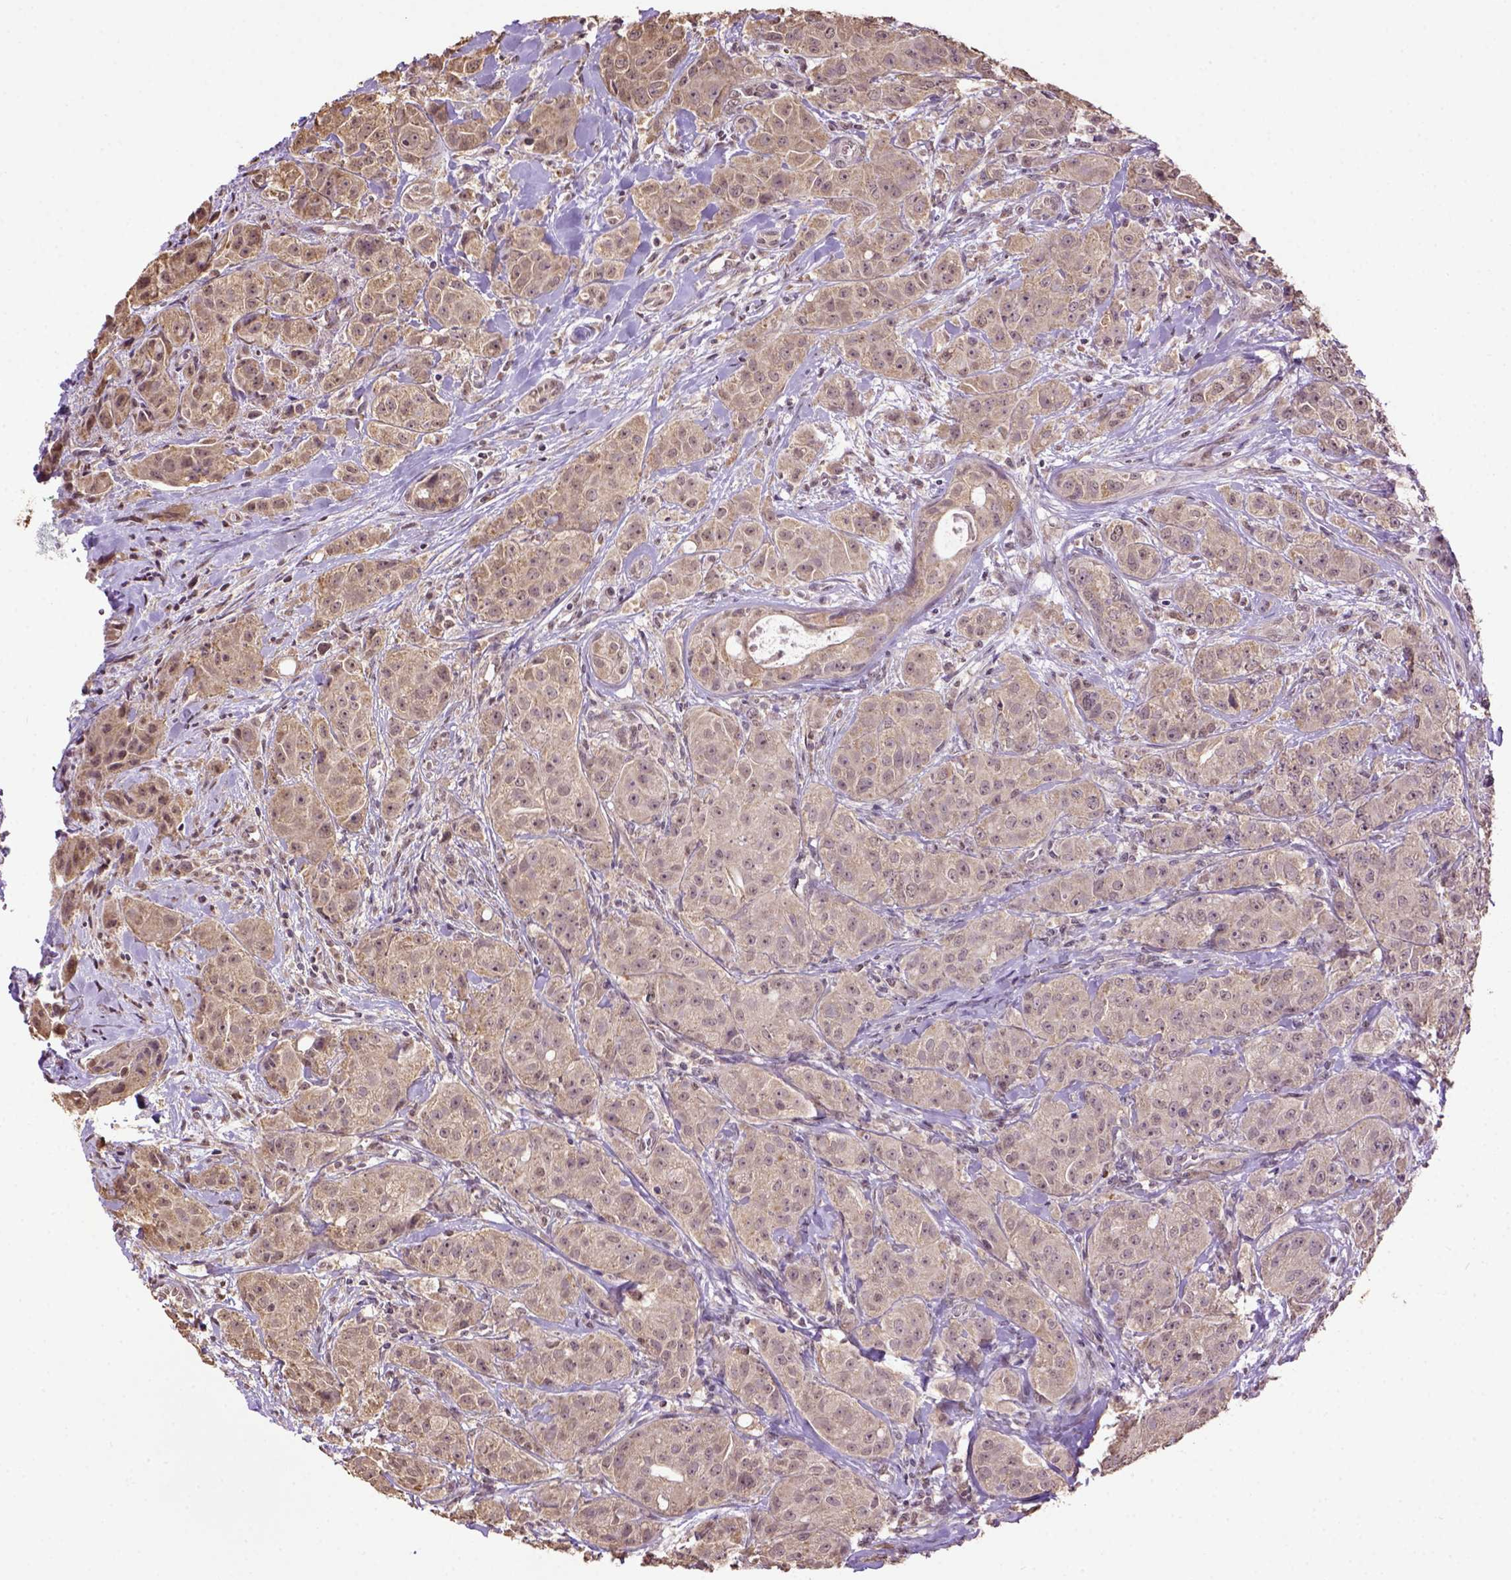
{"staining": {"intensity": "weak", "quantity": ">75%", "location": "cytoplasmic/membranous"}, "tissue": "breast cancer", "cell_type": "Tumor cells", "image_type": "cancer", "snomed": [{"axis": "morphology", "description": "Duct carcinoma"}, {"axis": "topography", "description": "Breast"}], "caption": "Weak cytoplasmic/membranous protein positivity is seen in about >75% of tumor cells in breast cancer.", "gene": "WDR17", "patient": {"sex": "female", "age": 43}}